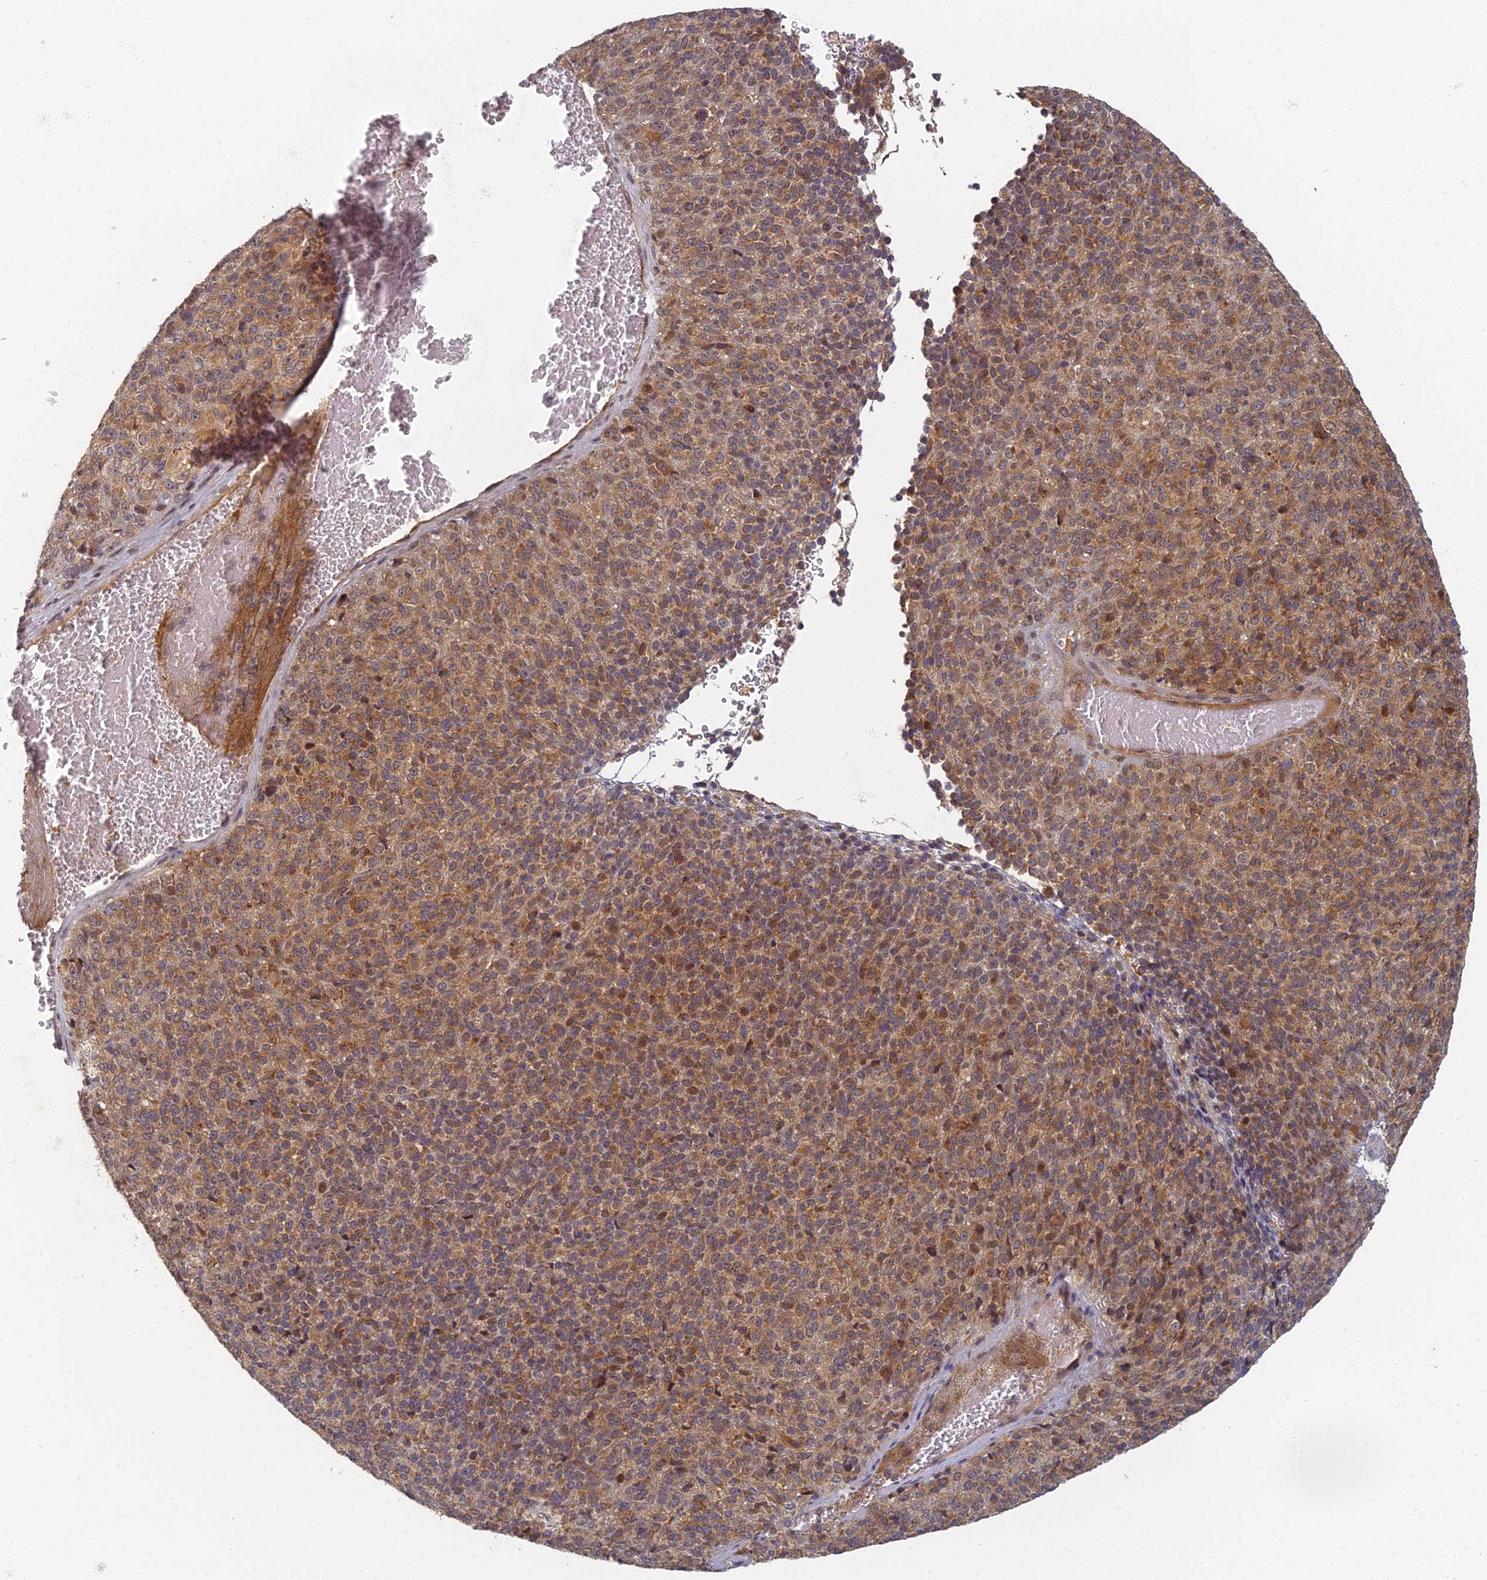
{"staining": {"intensity": "moderate", "quantity": ">75%", "location": "cytoplasmic/membranous"}, "tissue": "melanoma", "cell_type": "Tumor cells", "image_type": "cancer", "snomed": [{"axis": "morphology", "description": "Malignant melanoma, Metastatic site"}, {"axis": "topography", "description": "Brain"}], "caption": "High-magnification brightfield microscopy of melanoma stained with DAB (brown) and counterstained with hematoxylin (blue). tumor cells exhibit moderate cytoplasmic/membranous positivity is identified in approximately>75% of cells.", "gene": "INO80D", "patient": {"sex": "female", "age": 56}}